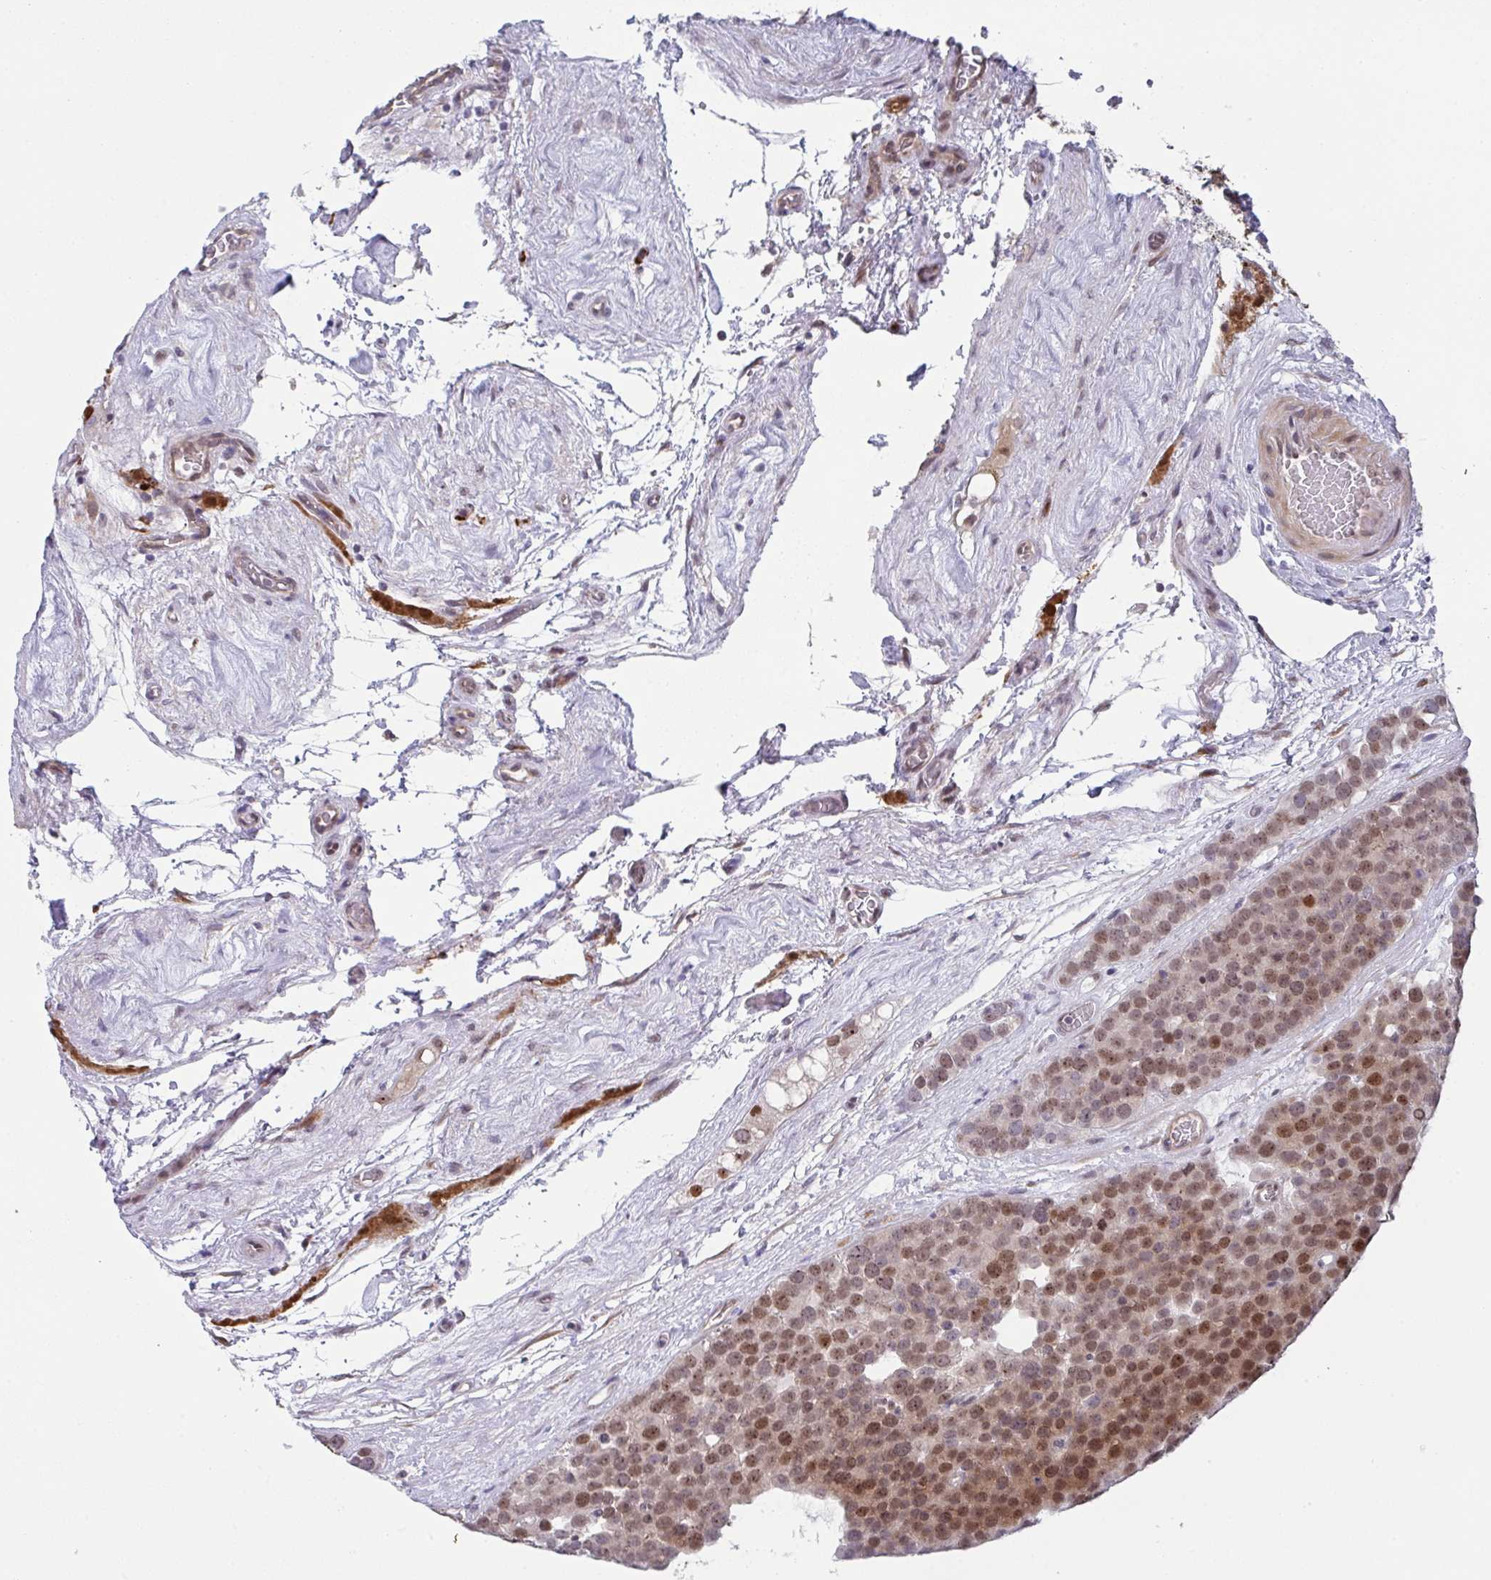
{"staining": {"intensity": "moderate", "quantity": ">75%", "location": "nuclear"}, "tissue": "testis cancer", "cell_type": "Tumor cells", "image_type": "cancer", "snomed": [{"axis": "morphology", "description": "Seminoma, NOS"}, {"axis": "topography", "description": "Testis"}], "caption": "Protein staining demonstrates moderate nuclear staining in about >75% of tumor cells in testis cancer.", "gene": "RBM18", "patient": {"sex": "male", "age": 71}}